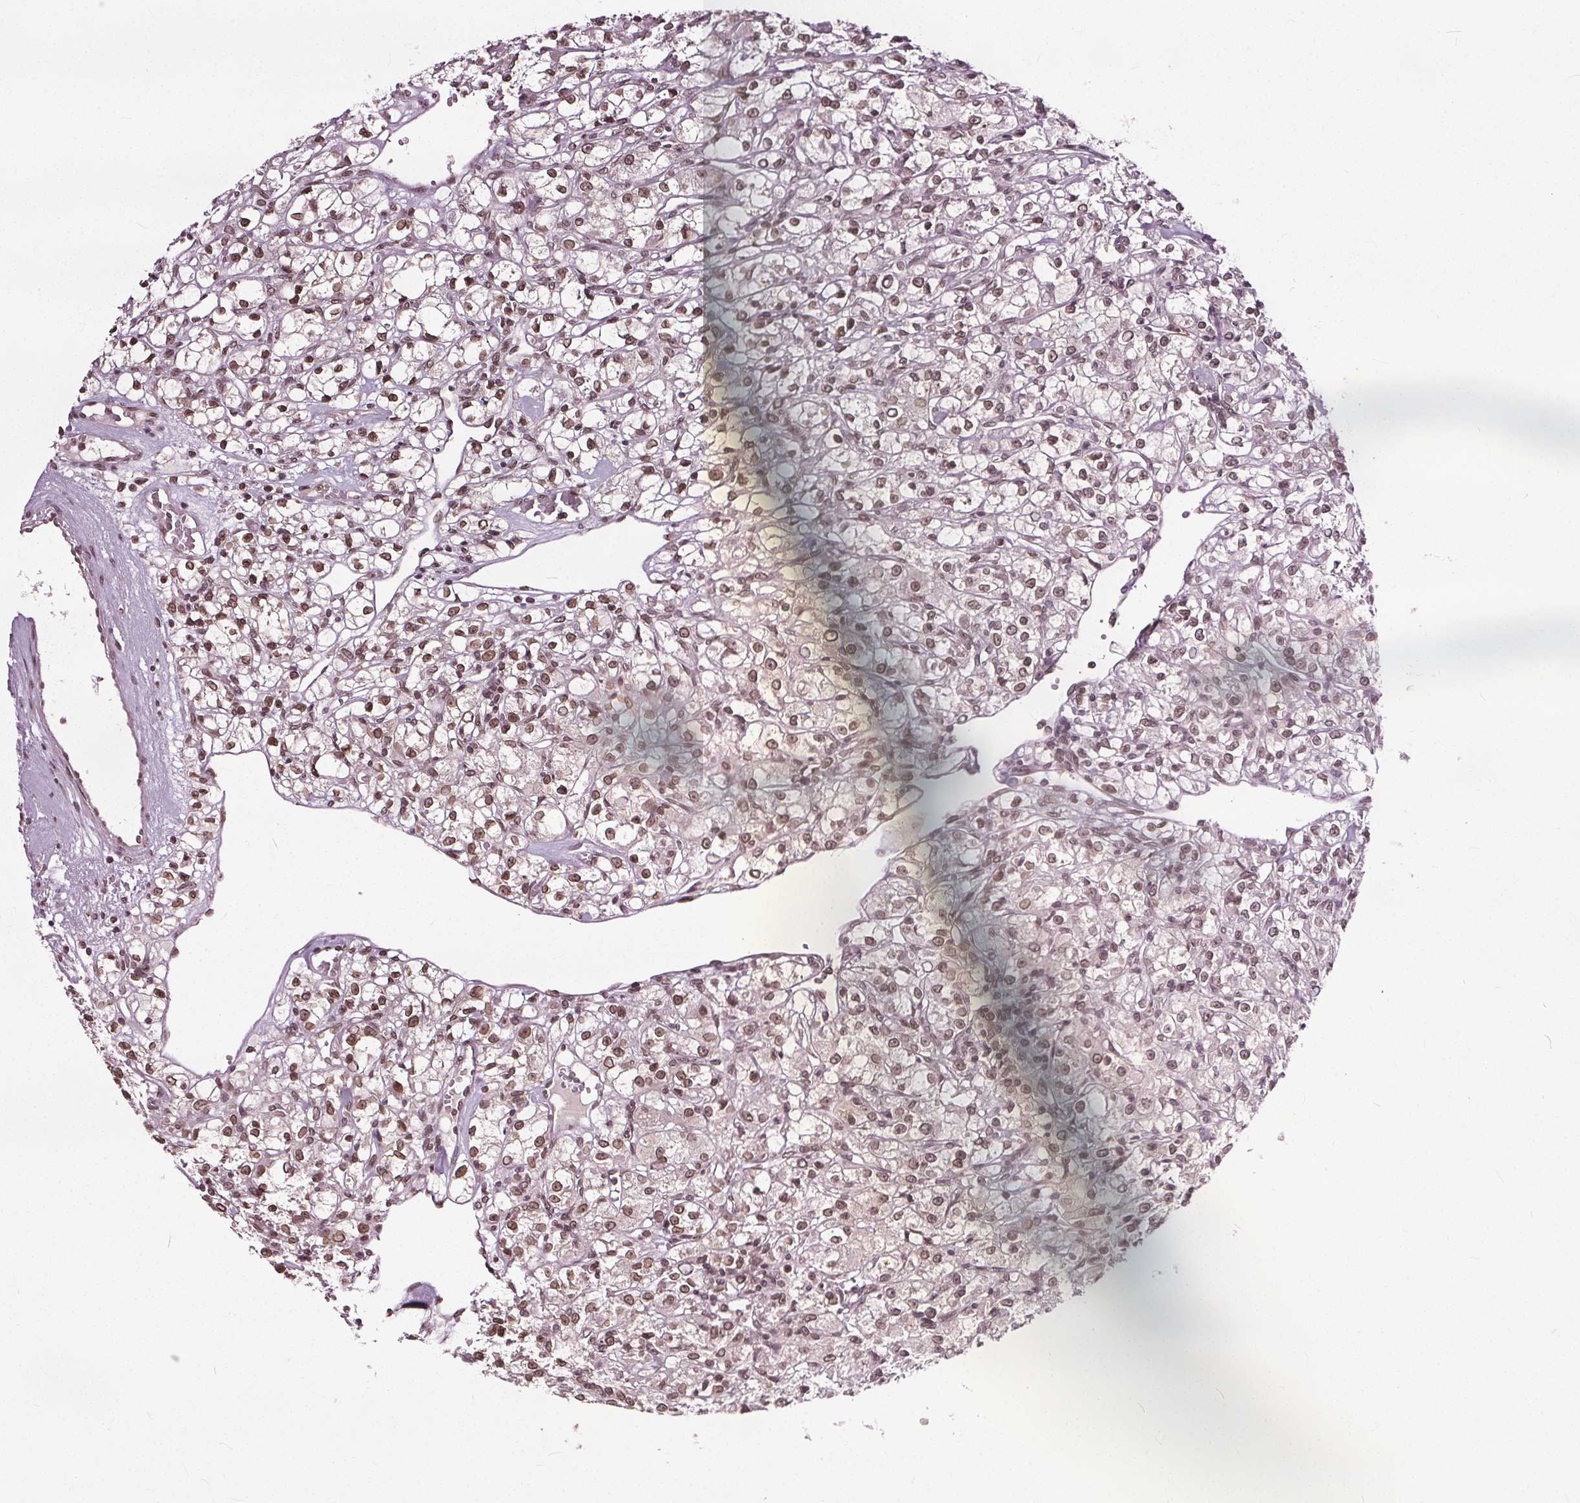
{"staining": {"intensity": "moderate", "quantity": ">75%", "location": "cytoplasmic/membranous,nuclear"}, "tissue": "renal cancer", "cell_type": "Tumor cells", "image_type": "cancer", "snomed": [{"axis": "morphology", "description": "Adenocarcinoma, NOS"}, {"axis": "topography", "description": "Kidney"}], "caption": "Protein expression analysis of renal cancer (adenocarcinoma) shows moderate cytoplasmic/membranous and nuclear positivity in about >75% of tumor cells.", "gene": "TTC39C", "patient": {"sex": "female", "age": 59}}